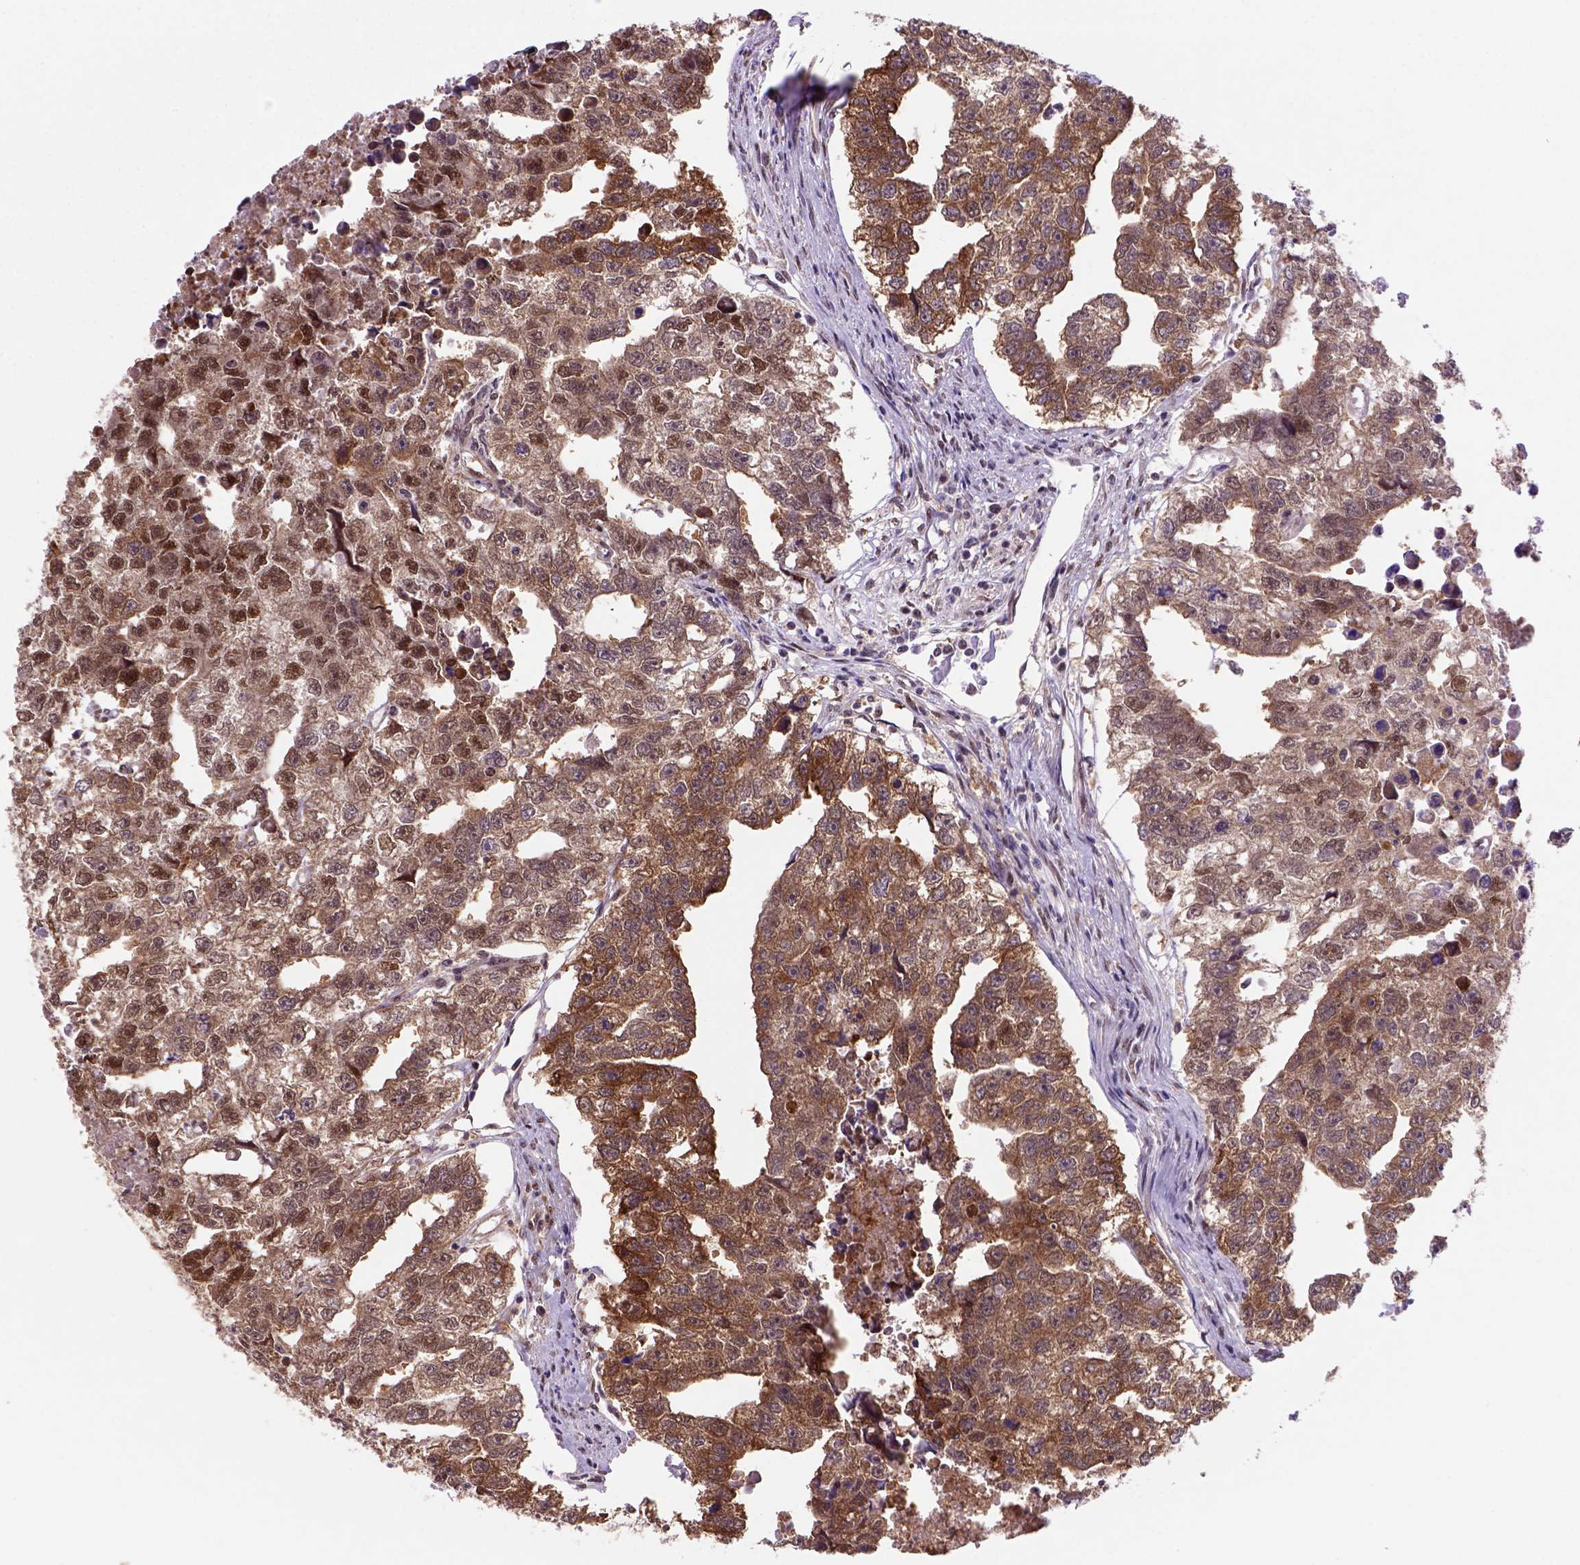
{"staining": {"intensity": "strong", "quantity": ">75%", "location": "cytoplasmic/membranous,nuclear"}, "tissue": "testis cancer", "cell_type": "Tumor cells", "image_type": "cancer", "snomed": [{"axis": "morphology", "description": "Carcinoma, Embryonal, NOS"}, {"axis": "morphology", "description": "Teratoma, malignant, NOS"}, {"axis": "topography", "description": "Testis"}], "caption": "This image shows immunohistochemistry staining of human testis cancer (embryonal carcinoma), with high strong cytoplasmic/membranous and nuclear staining in about >75% of tumor cells.", "gene": "PSMC2", "patient": {"sex": "male", "age": 44}}